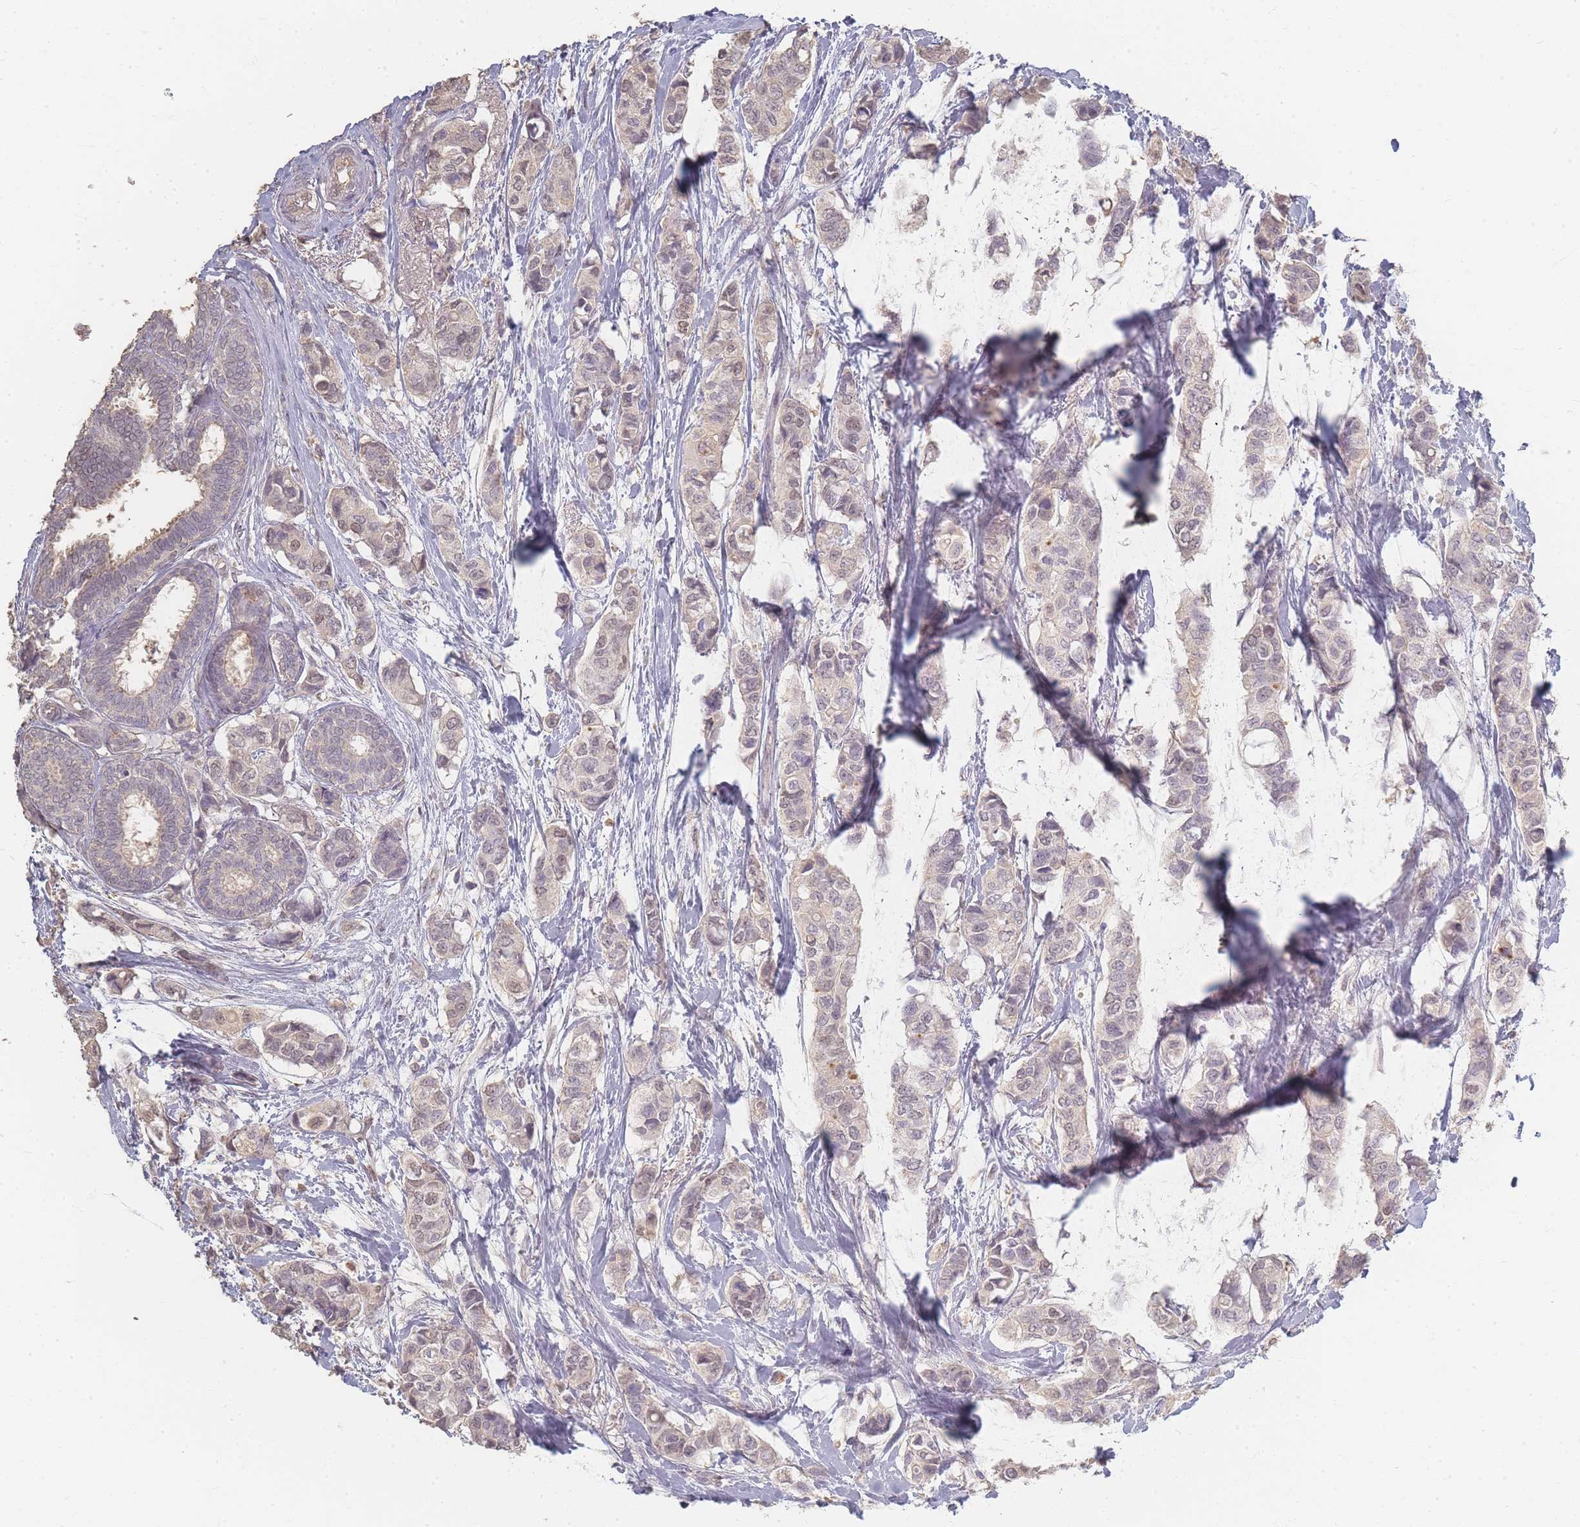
{"staining": {"intensity": "weak", "quantity": "25%-75%", "location": "nuclear"}, "tissue": "breast cancer", "cell_type": "Tumor cells", "image_type": "cancer", "snomed": [{"axis": "morphology", "description": "Lobular carcinoma"}, {"axis": "topography", "description": "Breast"}], "caption": "Protein staining shows weak nuclear positivity in about 25%-75% of tumor cells in lobular carcinoma (breast). The protein is stained brown, and the nuclei are stained in blue (DAB (3,3'-diaminobenzidine) IHC with brightfield microscopy, high magnification).", "gene": "RFTN1", "patient": {"sex": "female", "age": 51}}